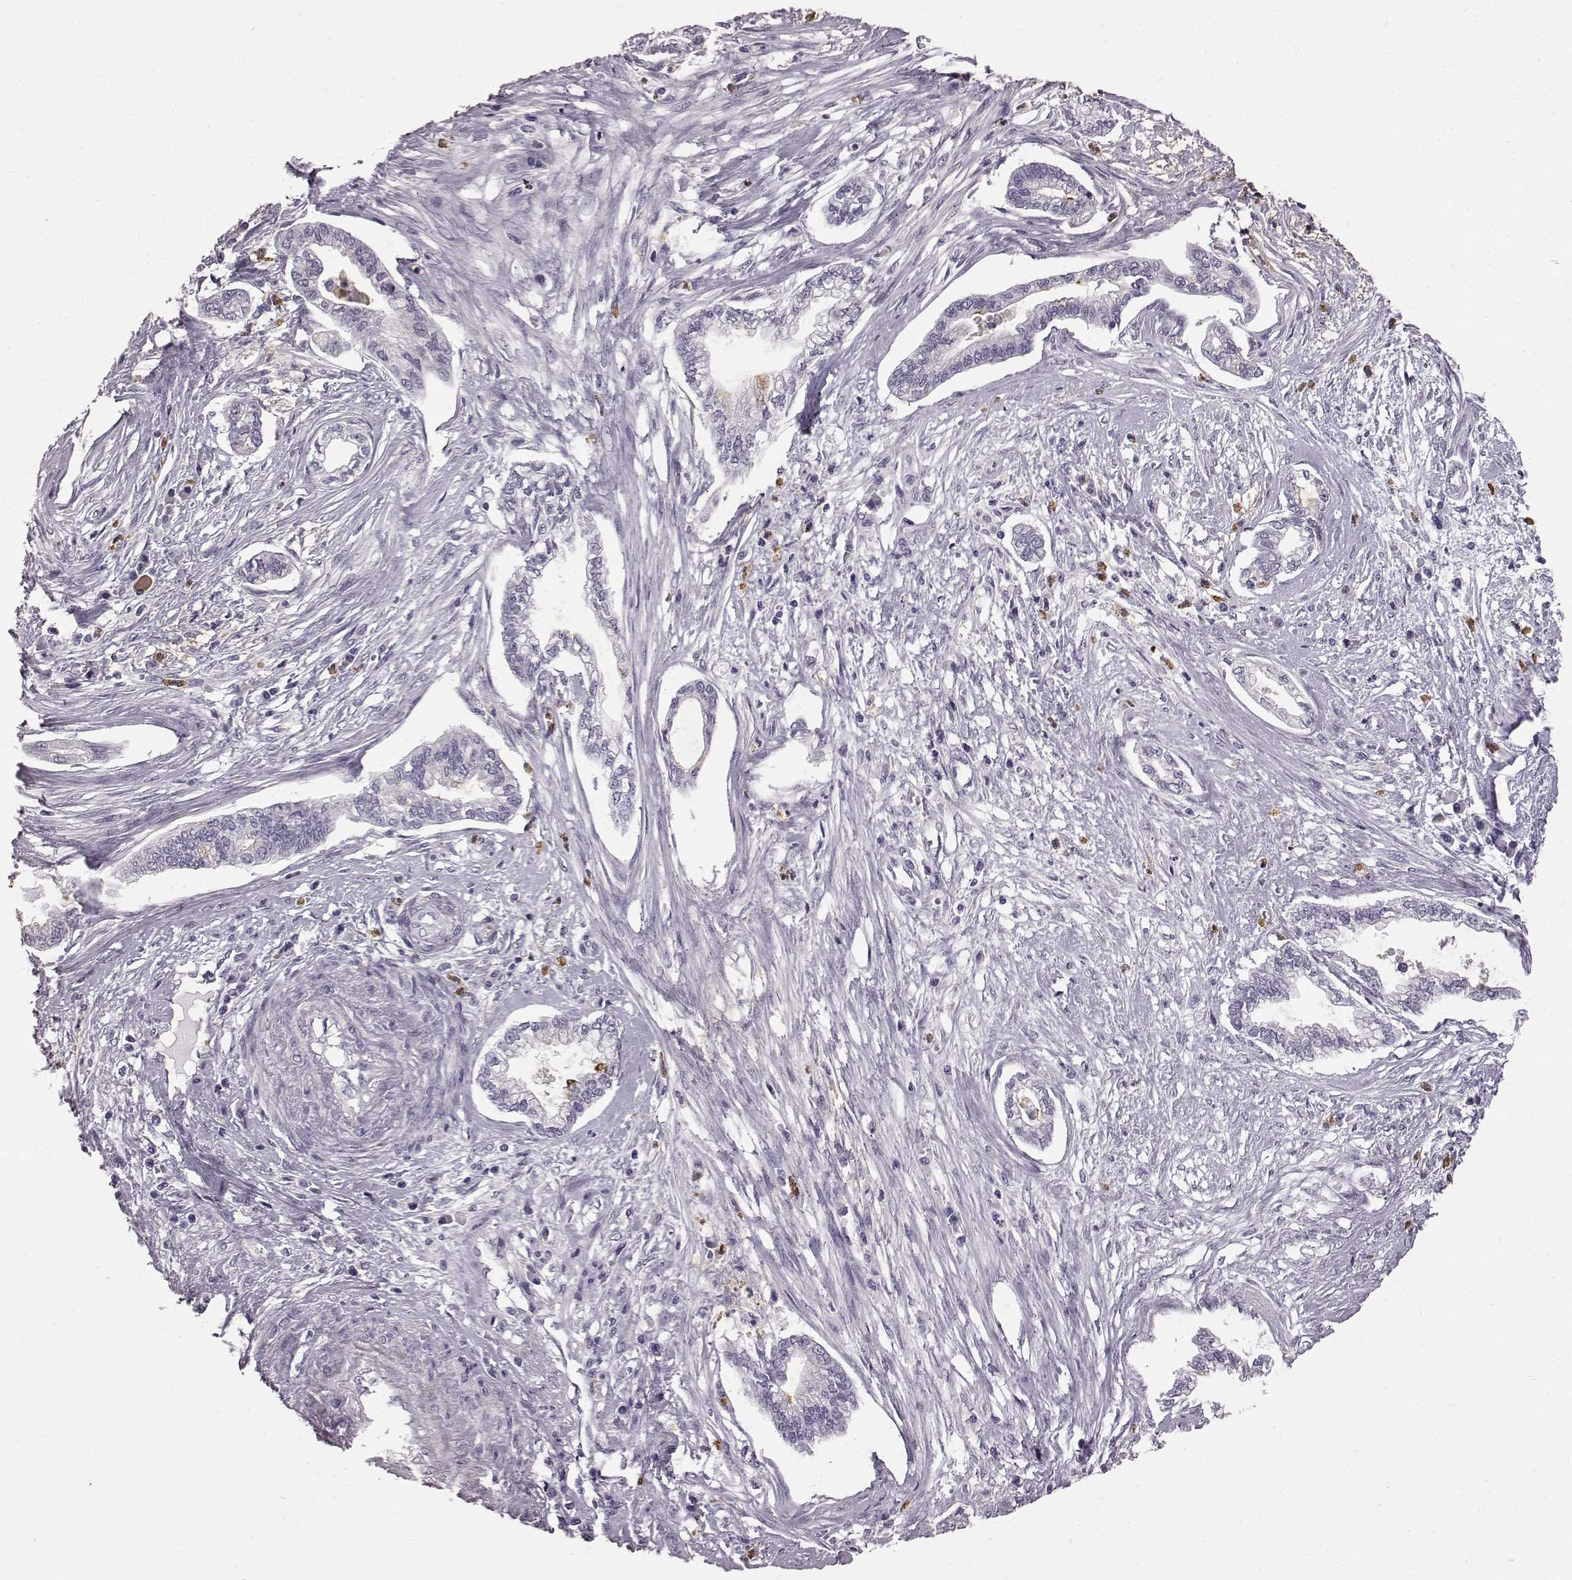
{"staining": {"intensity": "negative", "quantity": "none", "location": "none"}, "tissue": "cervical cancer", "cell_type": "Tumor cells", "image_type": "cancer", "snomed": [{"axis": "morphology", "description": "Adenocarcinoma, NOS"}, {"axis": "topography", "description": "Cervix"}], "caption": "DAB immunohistochemical staining of cervical adenocarcinoma shows no significant positivity in tumor cells. The staining was performed using DAB (3,3'-diaminobenzidine) to visualize the protein expression in brown, while the nuclei were stained in blue with hematoxylin (Magnification: 20x).", "gene": "FUT4", "patient": {"sex": "female", "age": 62}}